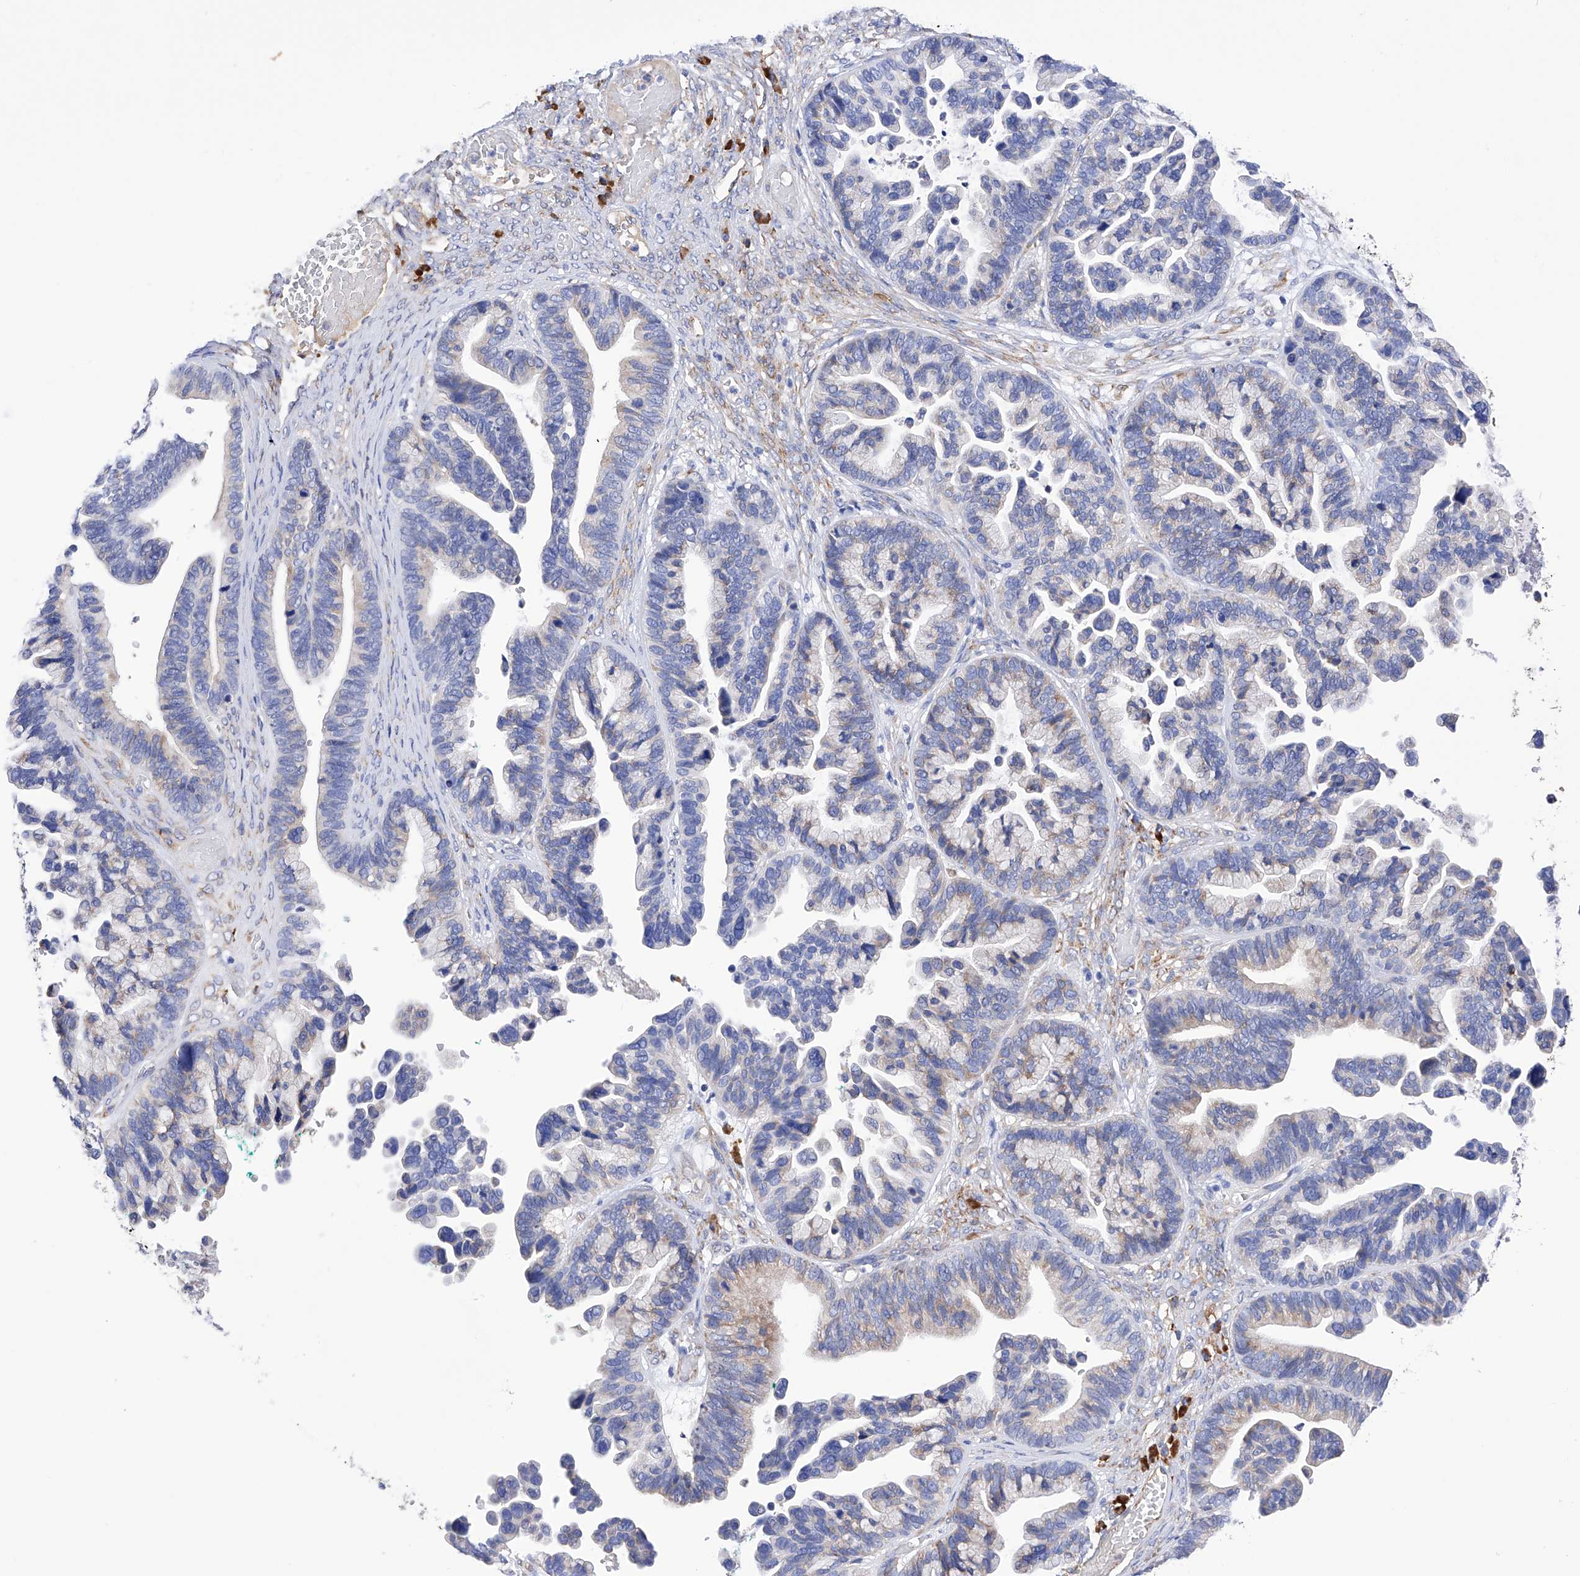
{"staining": {"intensity": "weak", "quantity": "<25%", "location": "cytoplasmic/membranous"}, "tissue": "ovarian cancer", "cell_type": "Tumor cells", "image_type": "cancer", "snomed": [{"axis": "morphology", "description": "Cystadenocarcinoma, serous, NOS"}, {"axis": "topography", "description": "Ovary"}], "caption": "Serous cystadenocarcinoma (ovarian) was stained to show a protein in brown. There is no significant staining in tumor cells.", "gene": "PDIA5", "patient": {"sex": "female", "age": 56}}